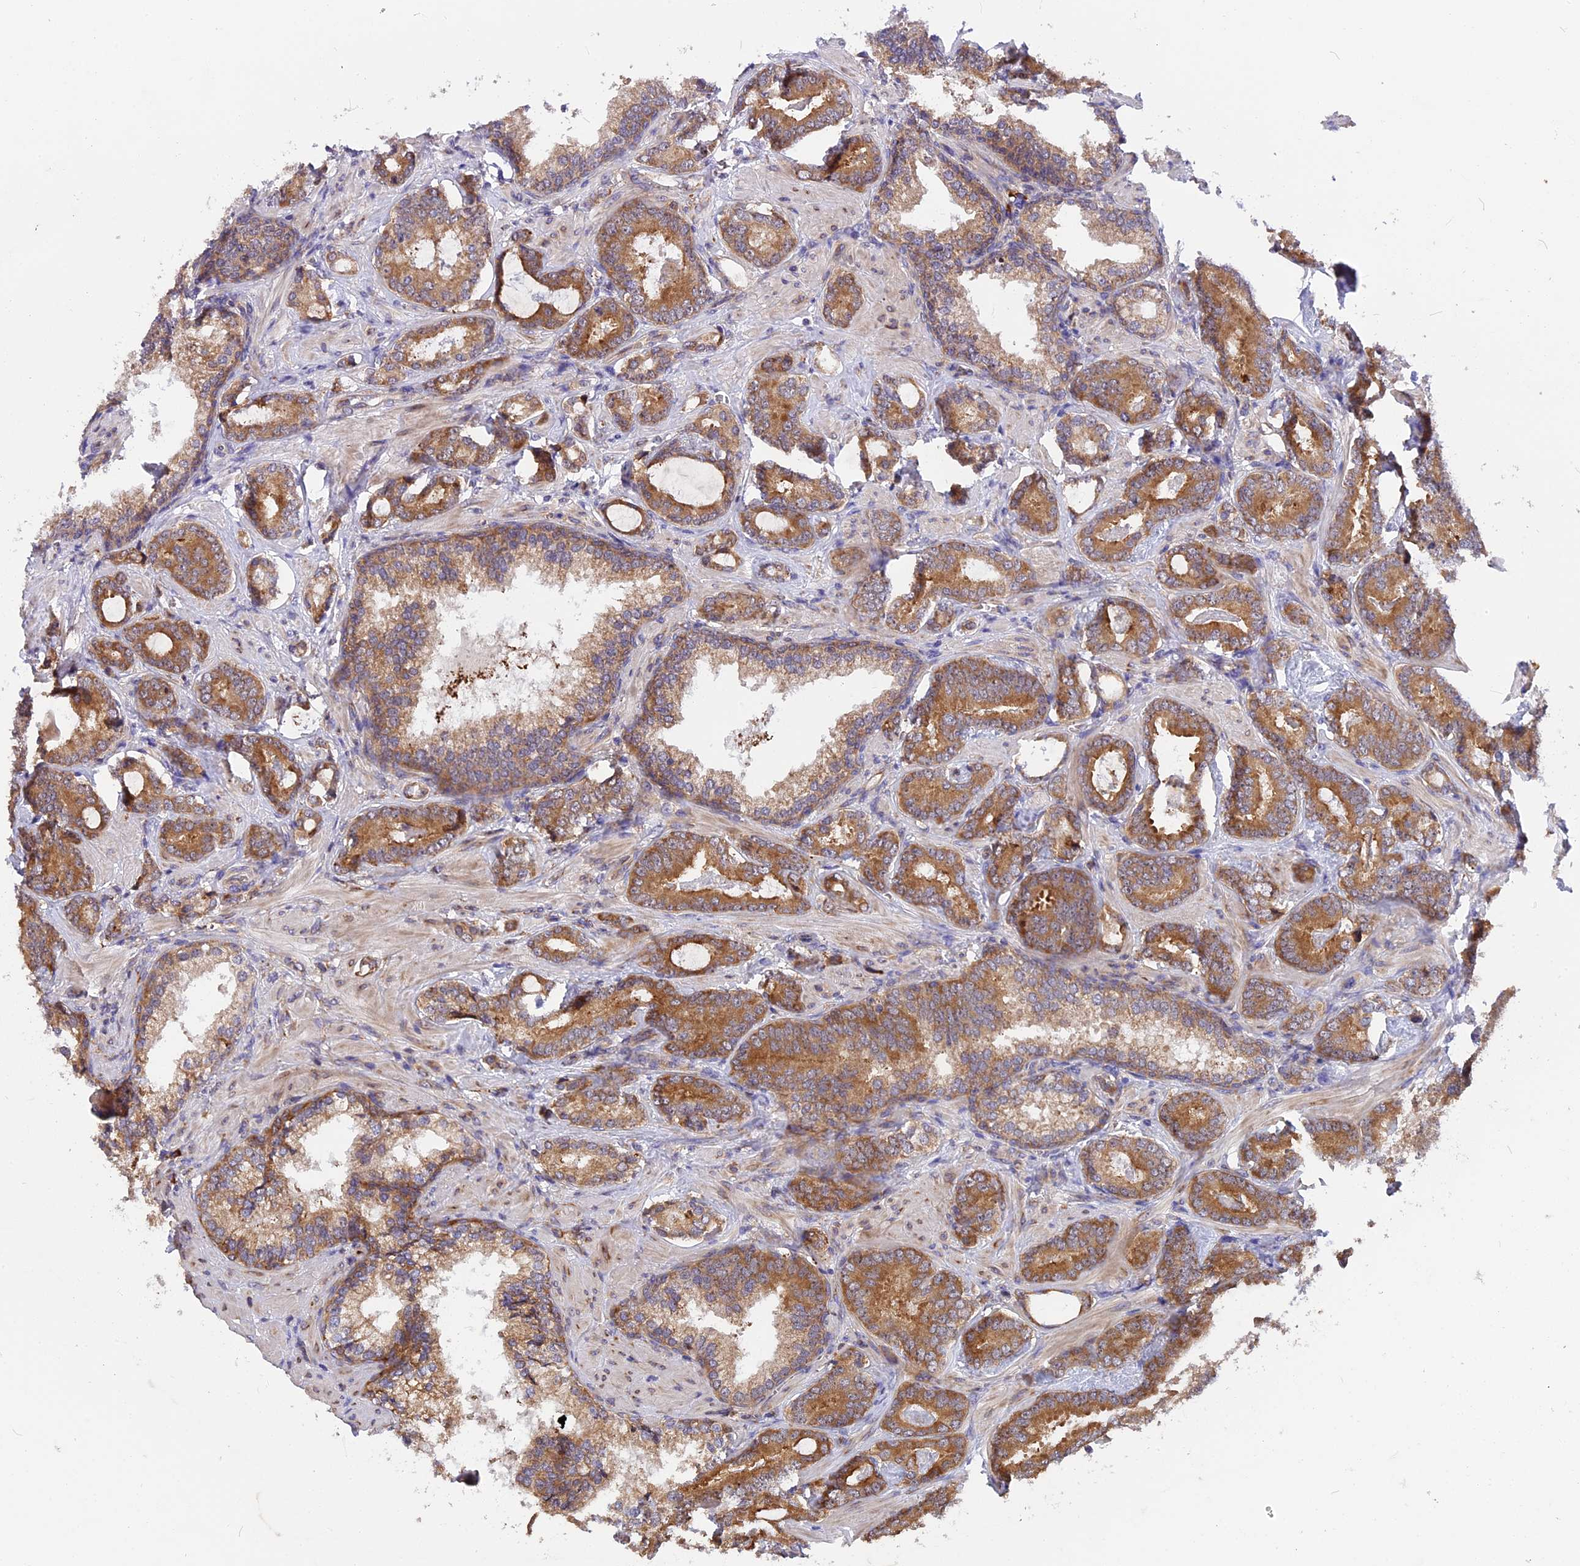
{"staining": {"intensity": "moderate", "quantity": ">75%", "location": "cytoplasmic/membranous"}, "tissue": "prostate cancer", "cell_type": "Tumor cells", "image_type": "cancer", "snomed": [{"axis": "morphology", "description": "Adenocarcinoma, Low grade"}, {"axis": "topography", "description": "Prostate"}], "caption": "Adenocarcinoma (low-grade) (prostate) stained for a protein exhibits moderate cytoplasmic/membranous positivity in tumor cells.", "gene": "GNPTAB", "patient": {"sex": "male", "age": 60}}